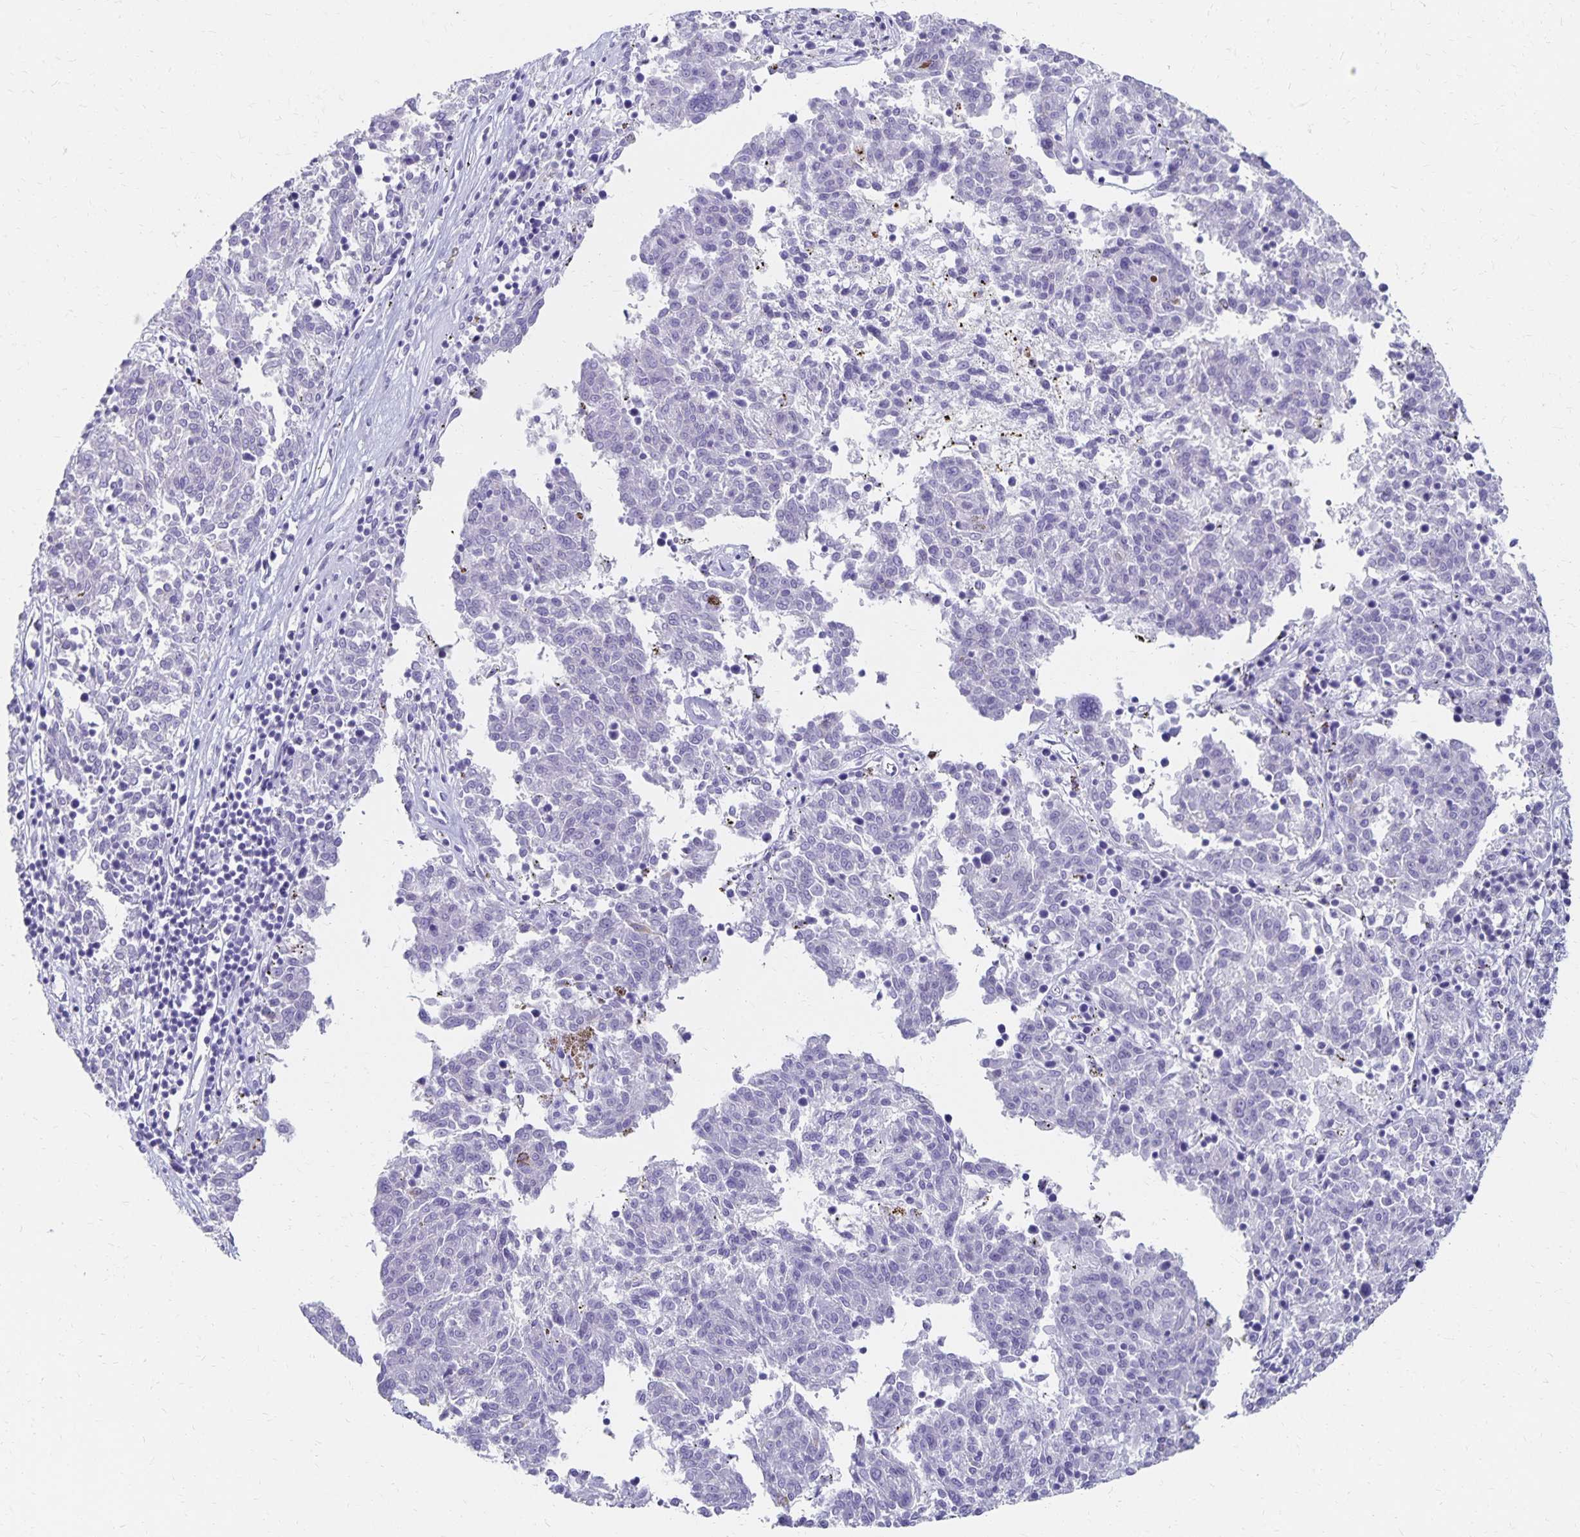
{"staining": {"intensity": "negative", "quantity": "none", "location": "none"}, "tissue": "melanoma", "cell_type": "Tumor cells", "image_type": "cancer", "snomed": [{"axis": "morphology", "description": "Malignant melanoma, NOS"}, {"axis": "topography", "description": "Skin"}], "caption": "Micrograph shows no protein expression in tumor cells of malignant melanoma tissue.", "gene": "DYNLT4", "patient": {"sex": "female", "age": 72}}